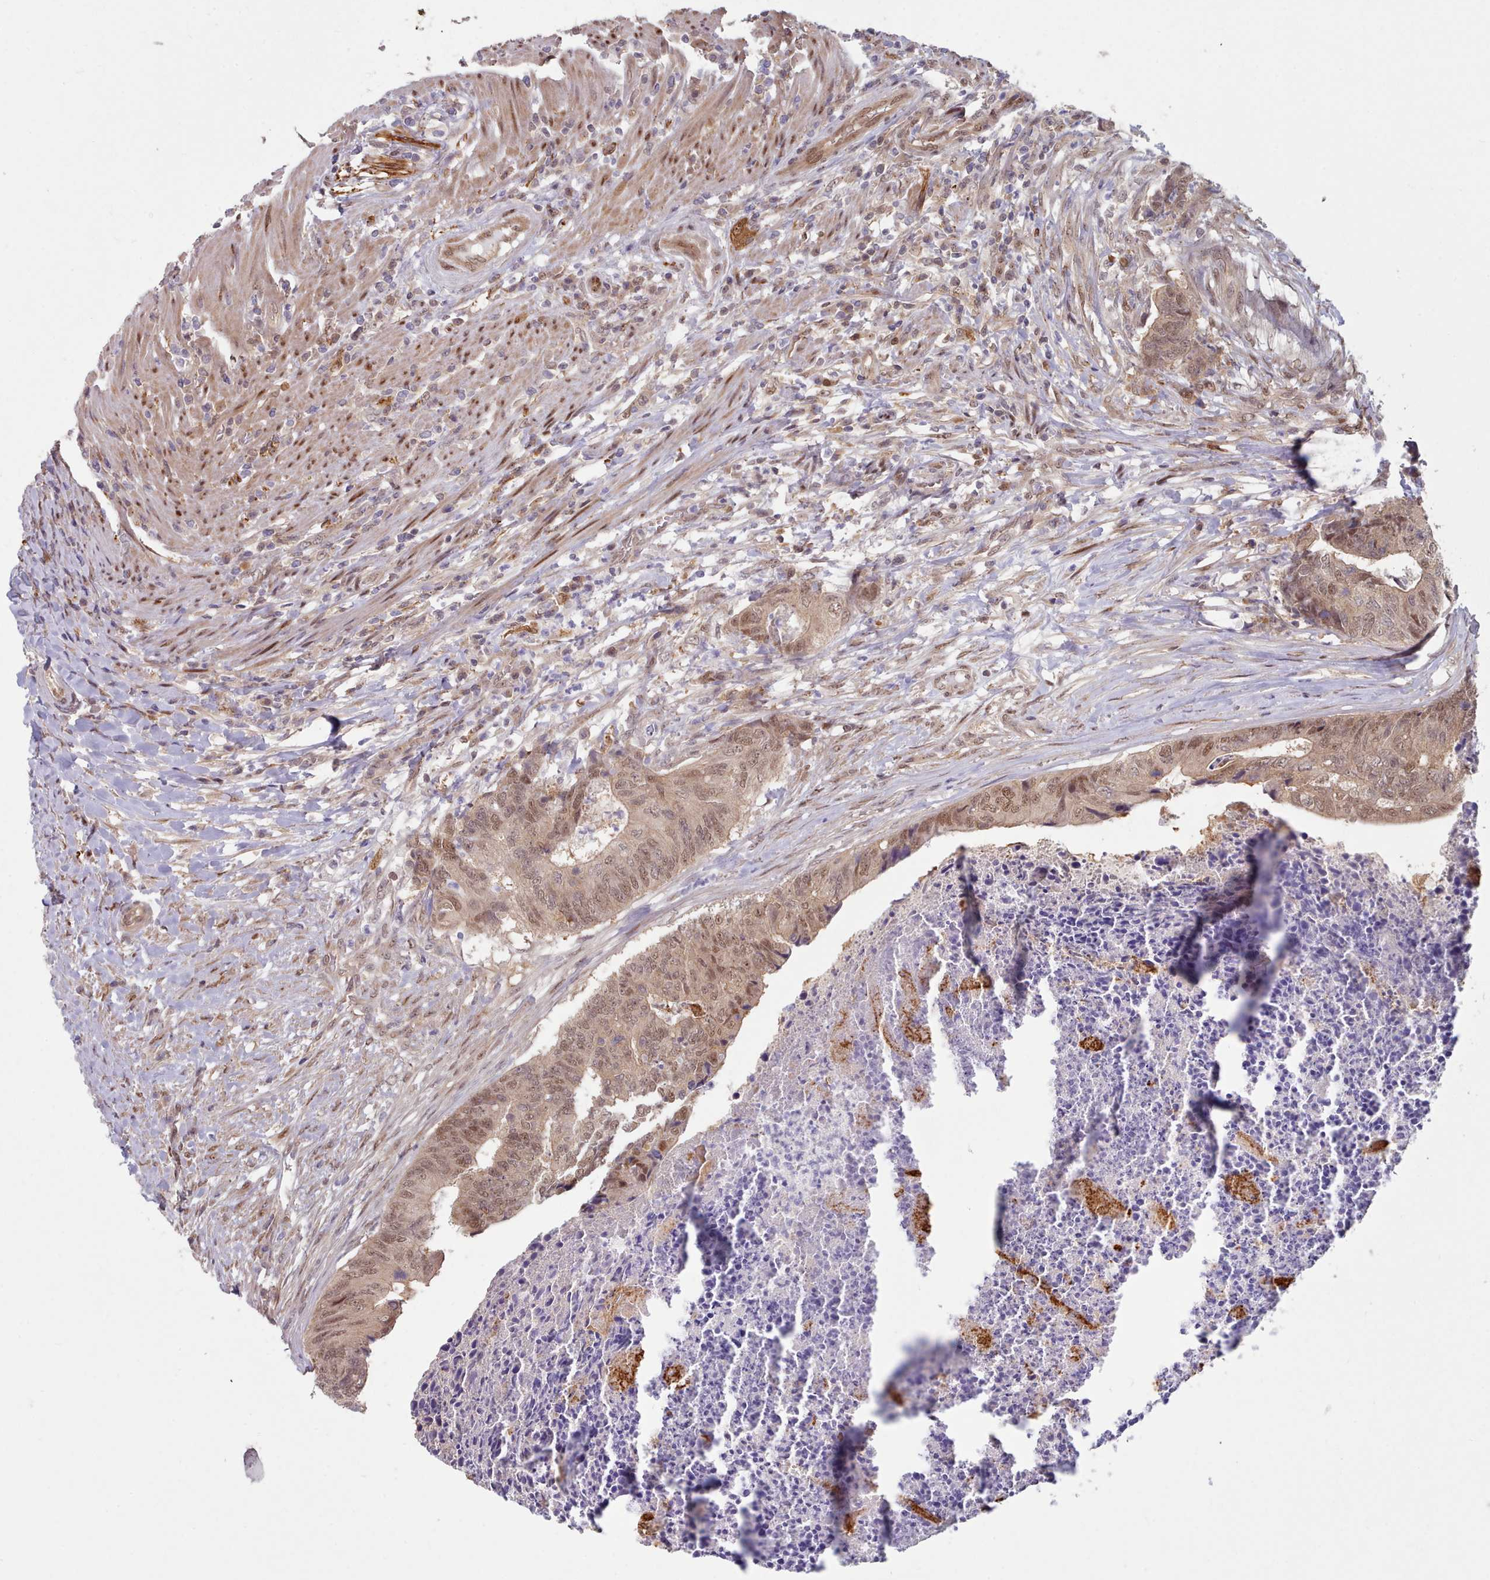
{"staining": {"intensity": "moderate", "quantity": ">75%", "location": "cytoplasmic/membranous,nuclear"}, "tissue": "colorectal cancer", "cell_type": "Tumor cells", "image_type": "cancer", "snomed": [{"axis": "morphology", "description": "Adenocarcinoma, NOS"}, {"axis": "topography", "description": "Colon"}], "caption": "Adenocarcinoma (colorectal) stained with DAB (3,3'-diaminobenzidine) immunohistochemistry reveals medium levels of moderate cytoplasmic/membranous and nuclear positivity in about >75% of tumor cells. The protein of interest is shown in brown color, while the nuclei are stained blue.", "gene": "CES3", "patient": {"sex": "female", "age": 67}}